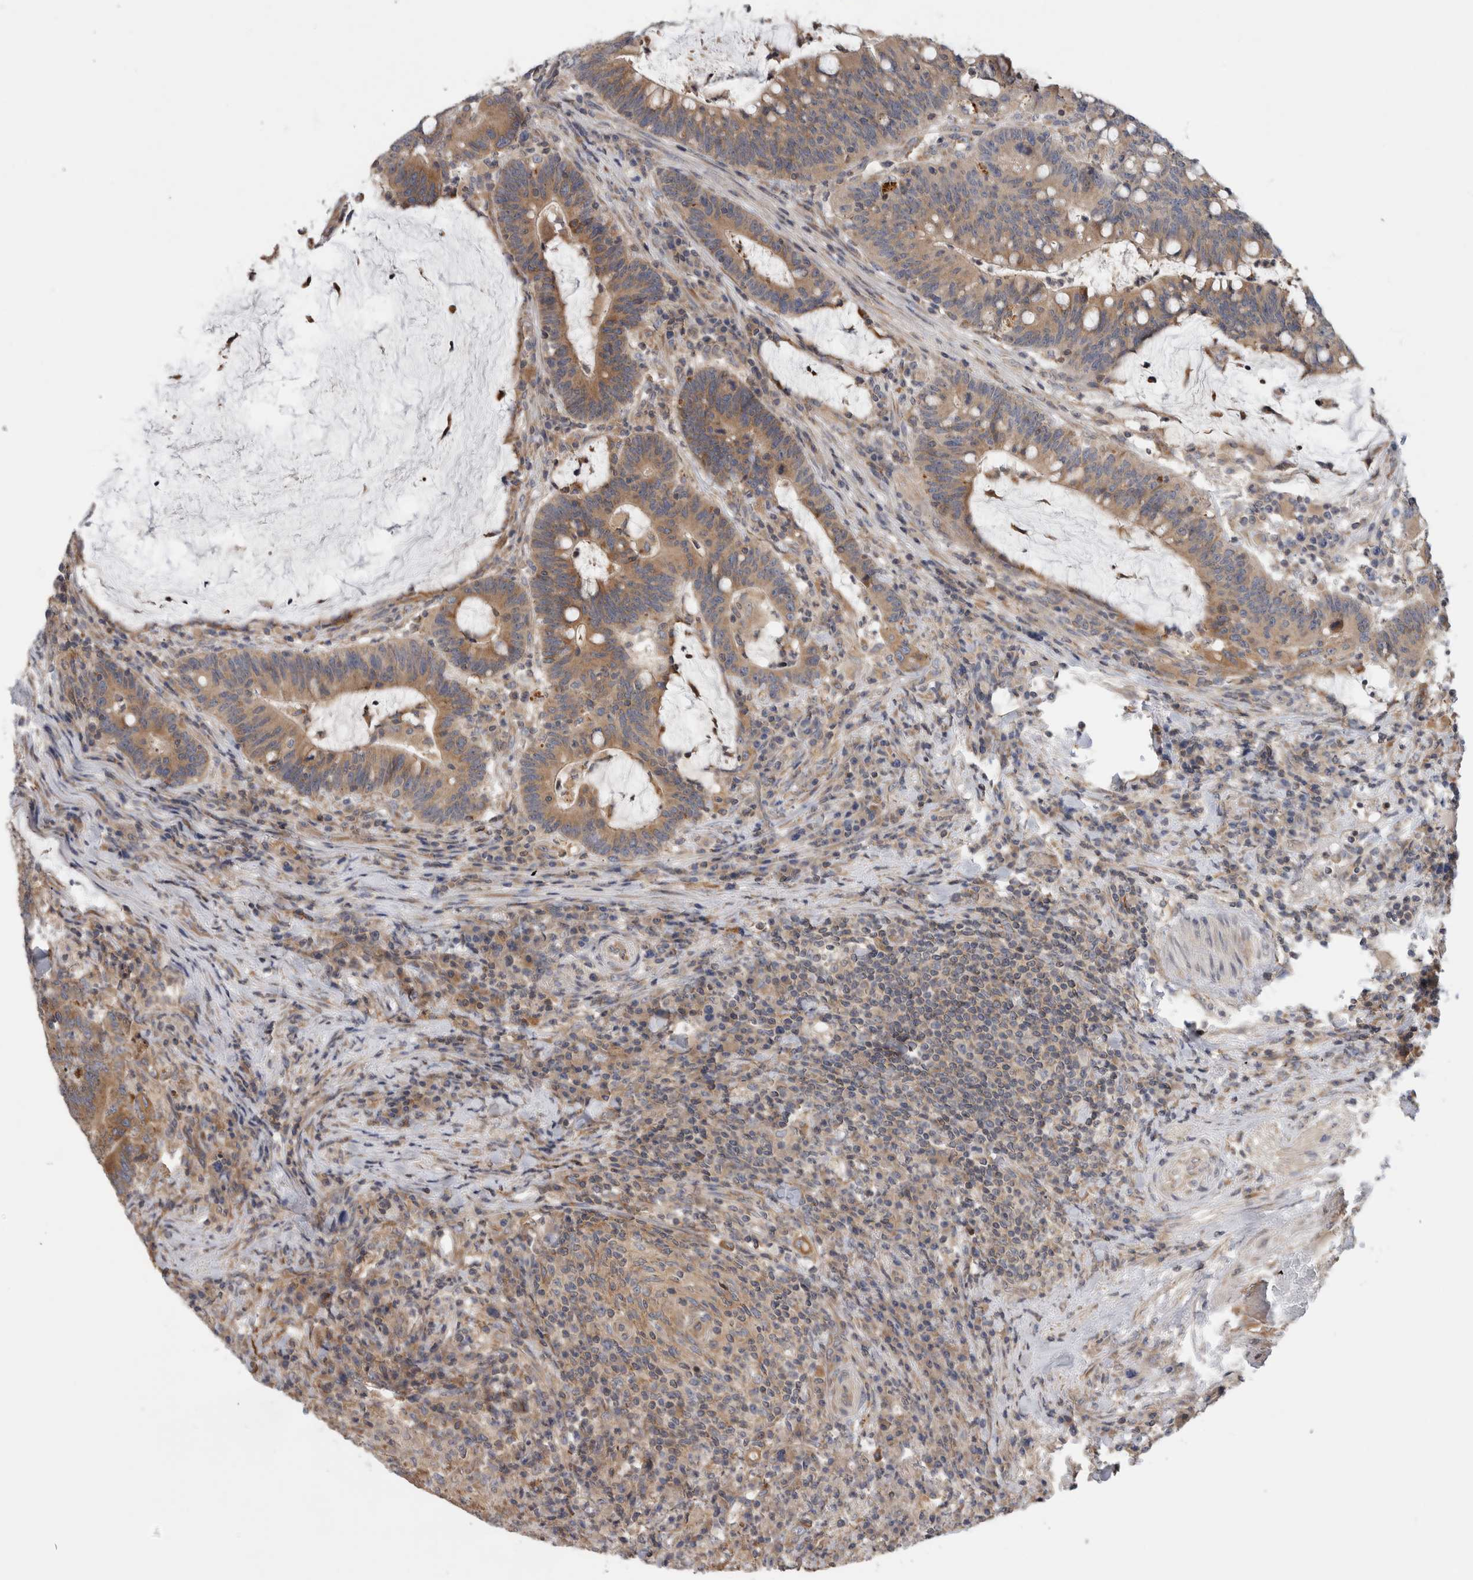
{"staining": {"intensity": "strong", "quantity": ">75%", "location": "cytoplasmic/membranous"}, "tissue": "colorectal cancer", "cell_type": "Tumor cells", "image_type": "cancer", "snomed": [{"axis": "morphology", "description": "Adenocarcinoma, NOS"}, {"axis": "topography", "description": "Colon"}], "caption": "Immunohistochemical staining of human colorectal adenocarcinoma reveals strong cytoplasmic/membranous protein staining in about >75% of tumor cells.", "gene": "PARP6", "patient": {"sex": "female", "age": 66}}